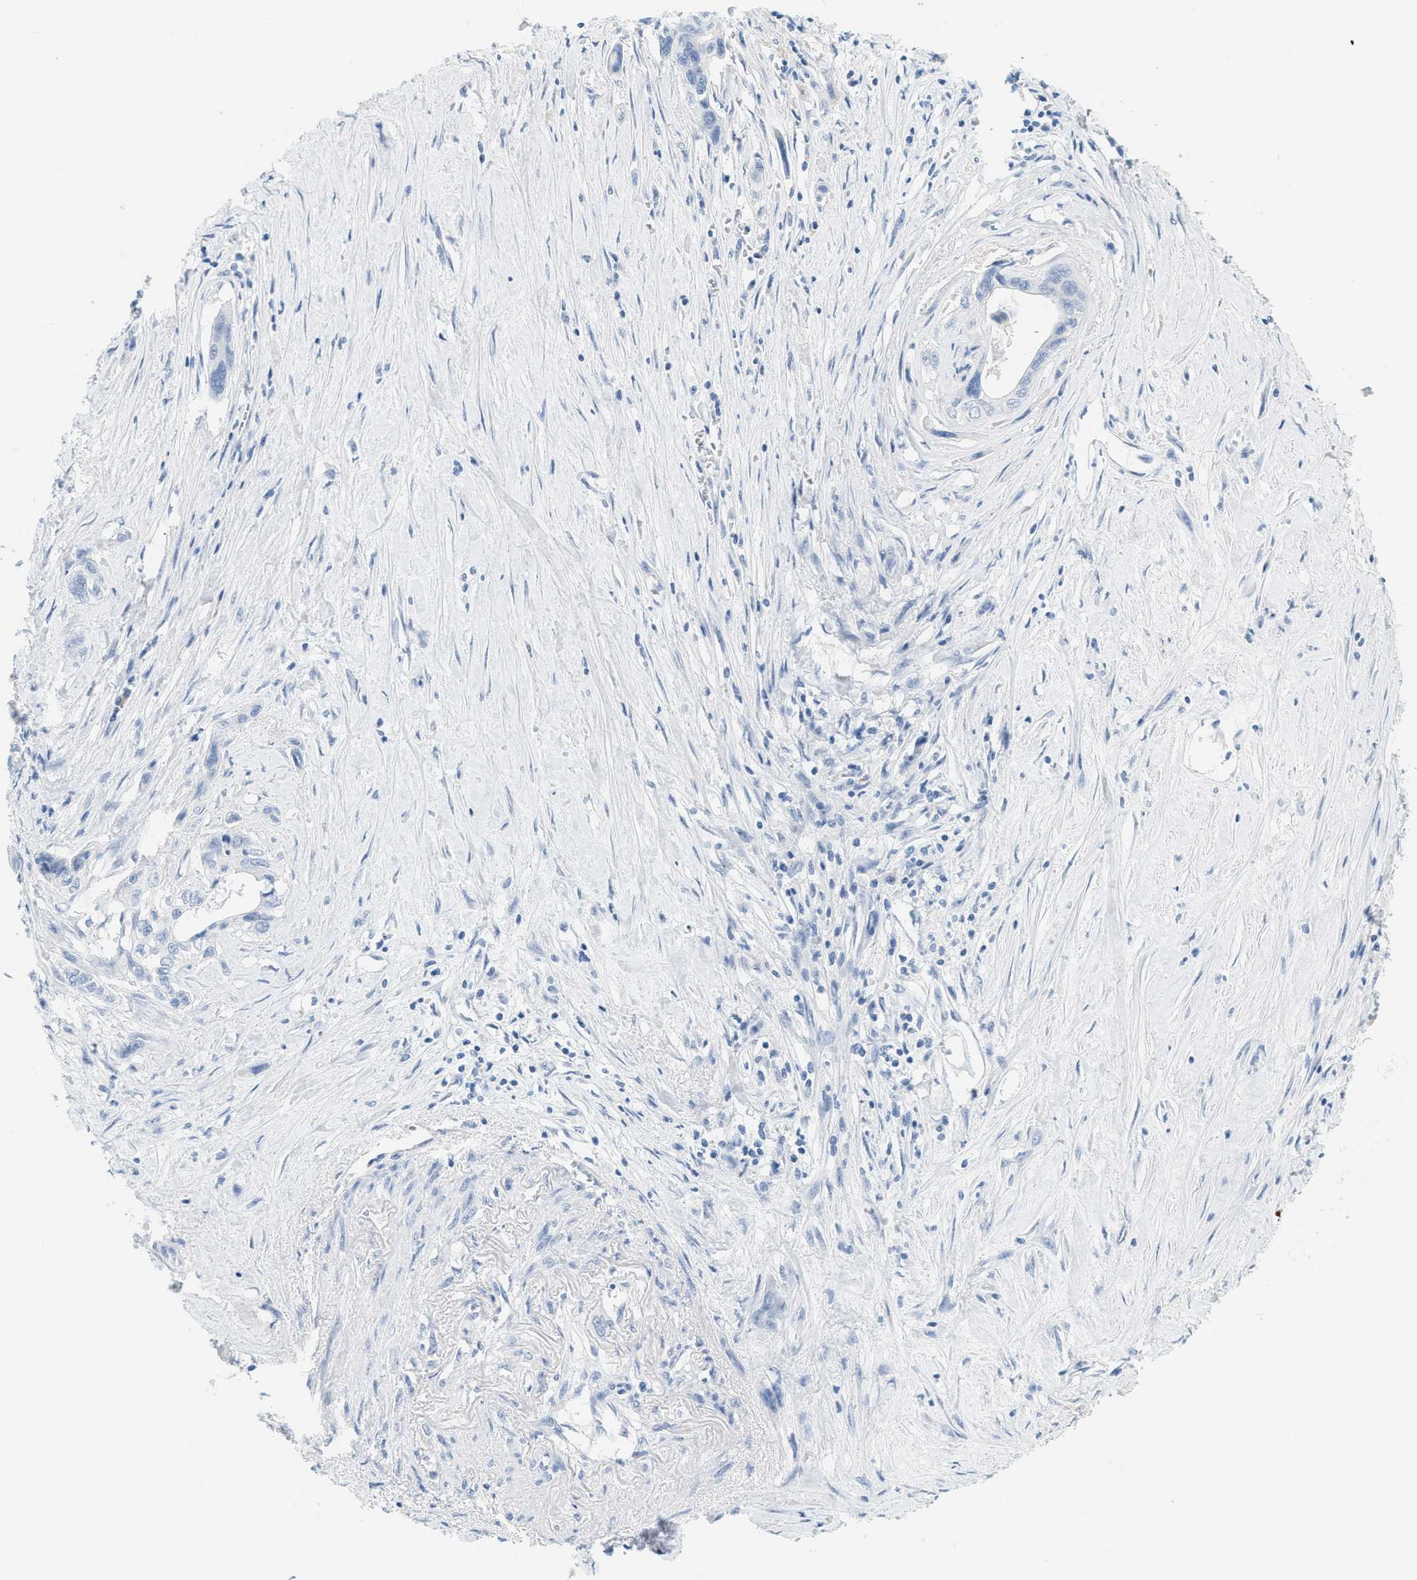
{"staining": {"intensity": "negative", "quantity": "none", "location": "none"}, "tissue": "pancreatic cancer", "cell_type": "Tumor cells", "image_type": "cancer", "snomed": [{"axis": "morphology", "description": "Adenocarcinoma, NOS"}, {"axis": "topography", "description": "Pancreas"}], "caption": "DAB immunohistochemical staining of adenocarcinoma (pancreatic) shows no significant expression in tumor cells.", "gene": "LCN2", "patient": {"sex": "male", "age": 73}}